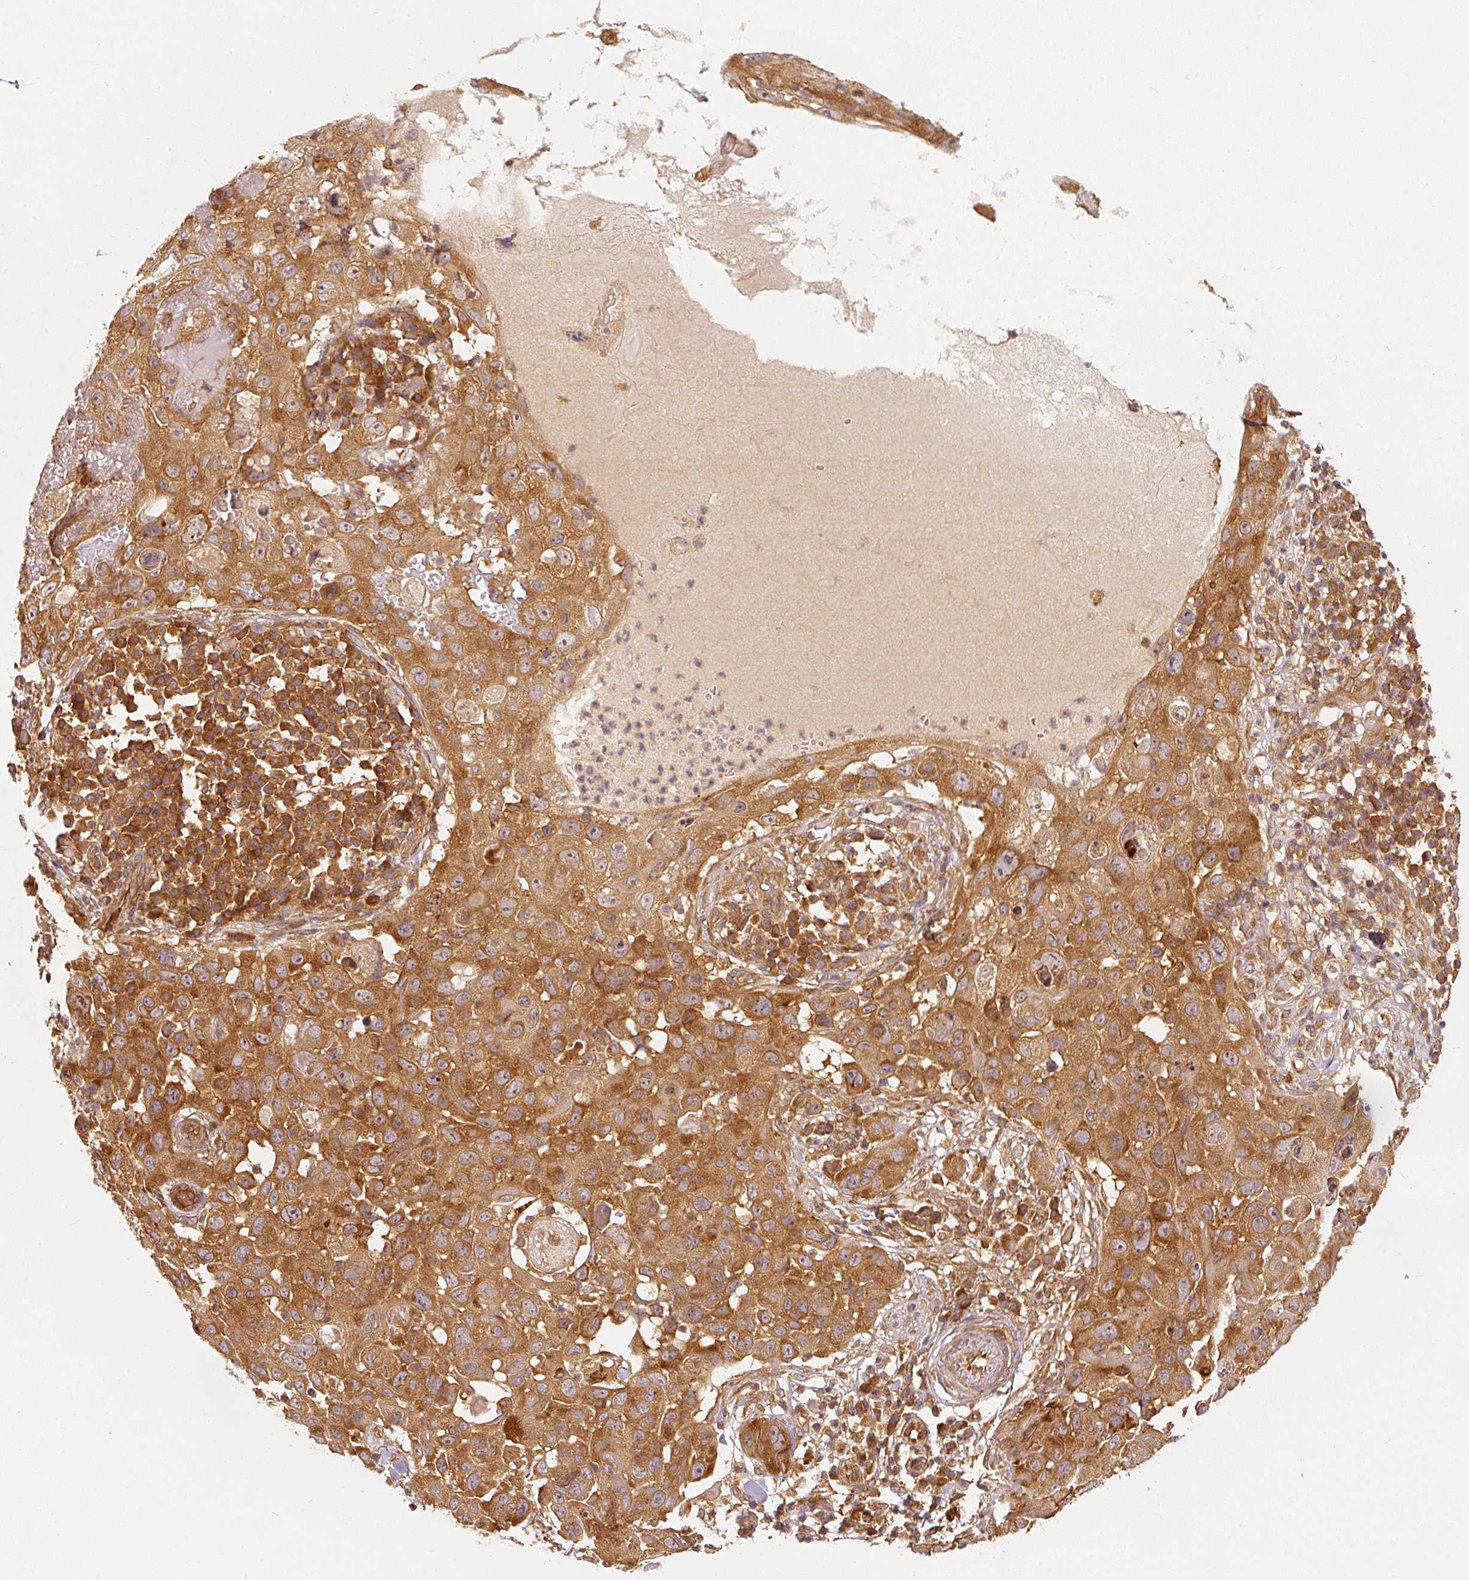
{"staining": {"intensity": "strong", "quantity": ">75%", "location": "cytoplasmic/membranous"}, "tissue": "skin cancer", "cell_type": "Tumor cells", "image_type": "cancer", "snomed": [{"axis": "morphology", "description": "Squamous cell carcinoma in situ, NOS"}, {"axis": "morphology", "description": "Squamous cell carcinoma, NOS"}, {"axis": "topography", "description": "Skin"}], "caption": "Skin cancer tissue demonstrates strong cytoplasmic/membranous positivity in about >75% of tumor cells", "gene": "EIF3B", "patient": {"sex": "male", "age": 93}}